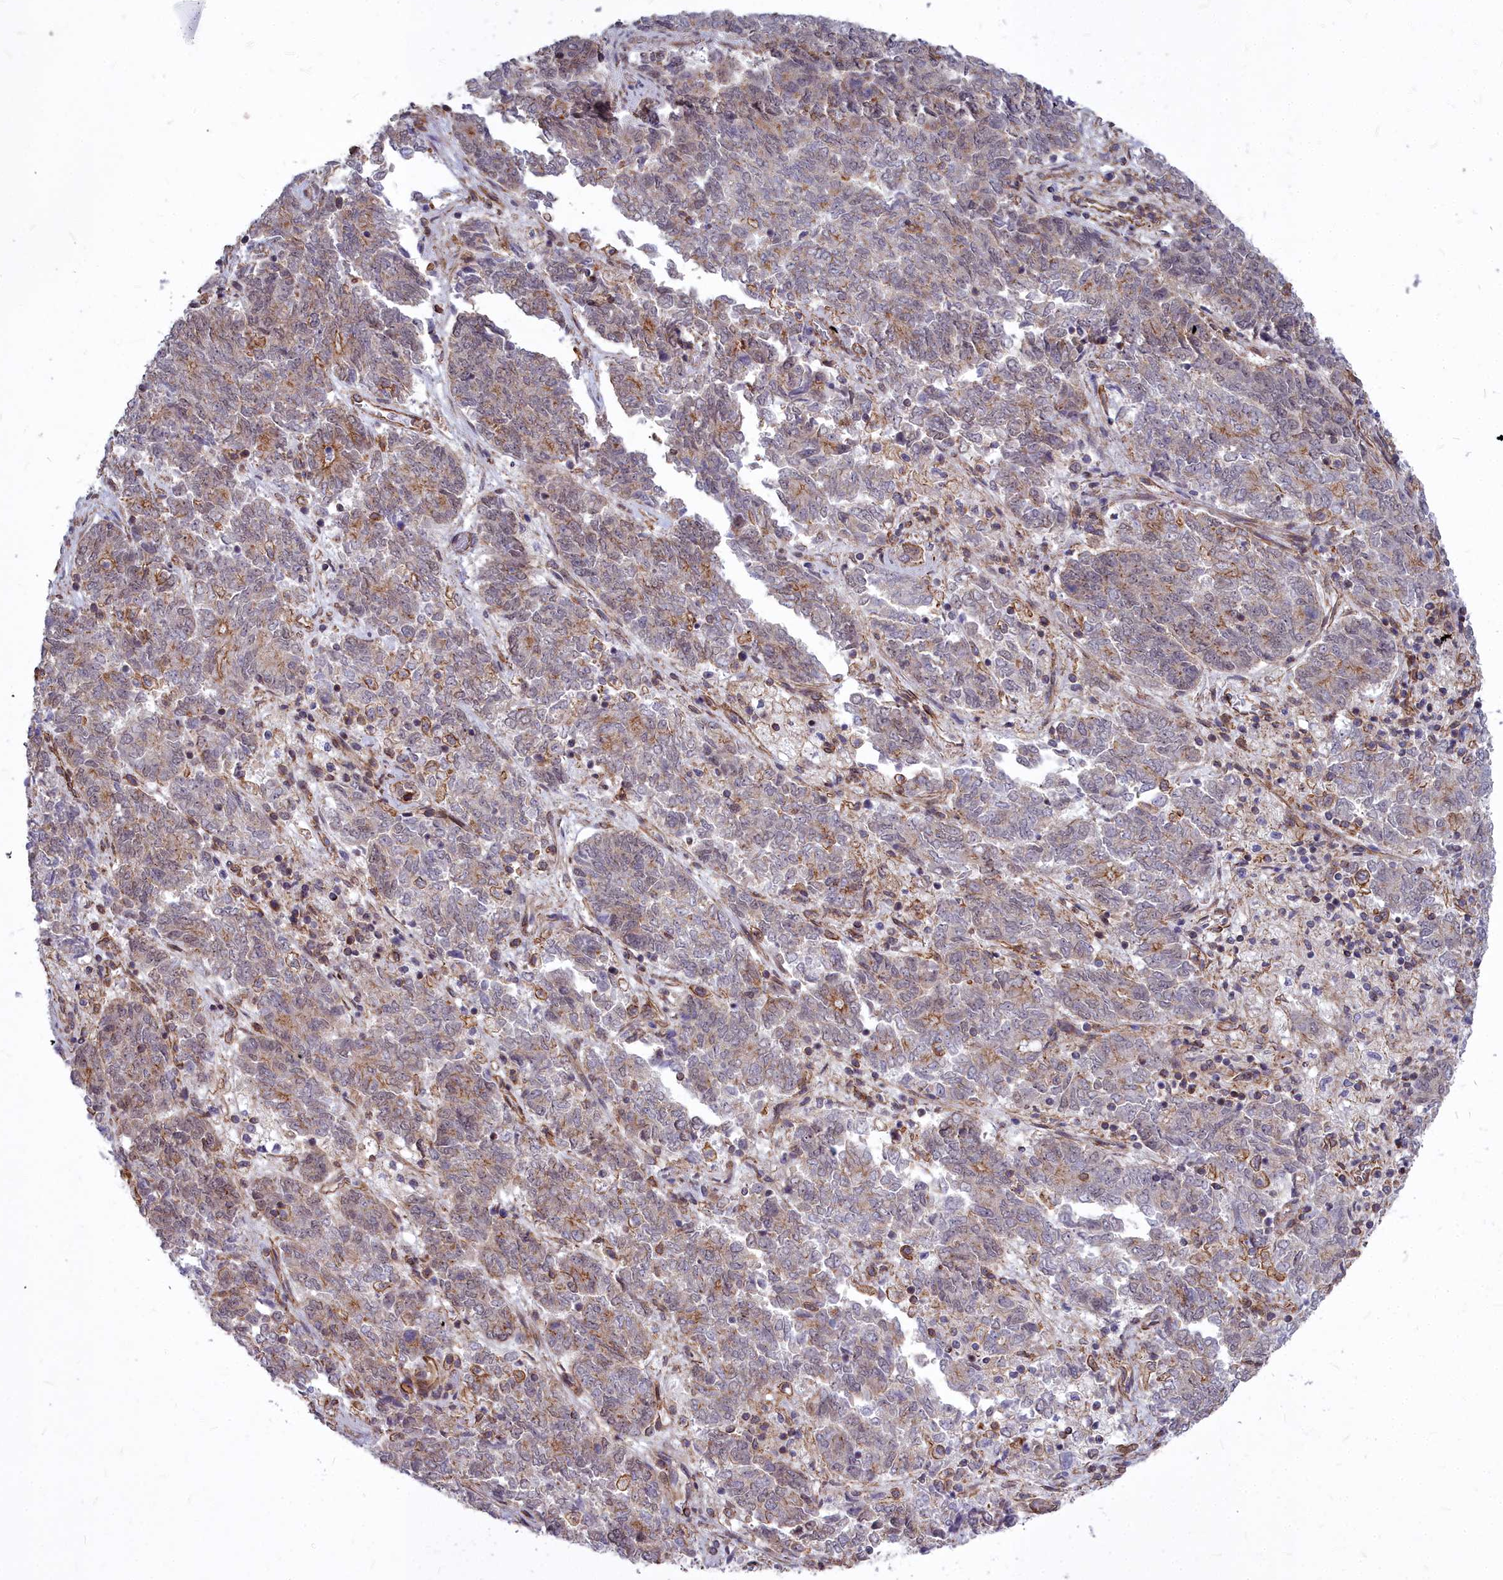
{"staining": {"intensity": "moderate", "quantity": "<25%", "location": "cytoplasmic/membranous"}, "tissue": "endometrial cancer", "cell_type": "Tumor cells", "image_type": "cancer", "snomed": [{"axis": "morphology", "description": "Adenocarcinoma, NOS"}, {"axis": "topography", "description": "Endometrium"}], "caption": "The immunohistochemical stain highlights moderate cytoplasmic/membranous staining in tumor cells of adenocarcinoma (endometrial) tissue.", "gene": "YJU2", "patient": {"sex": "female", "age": 80}}